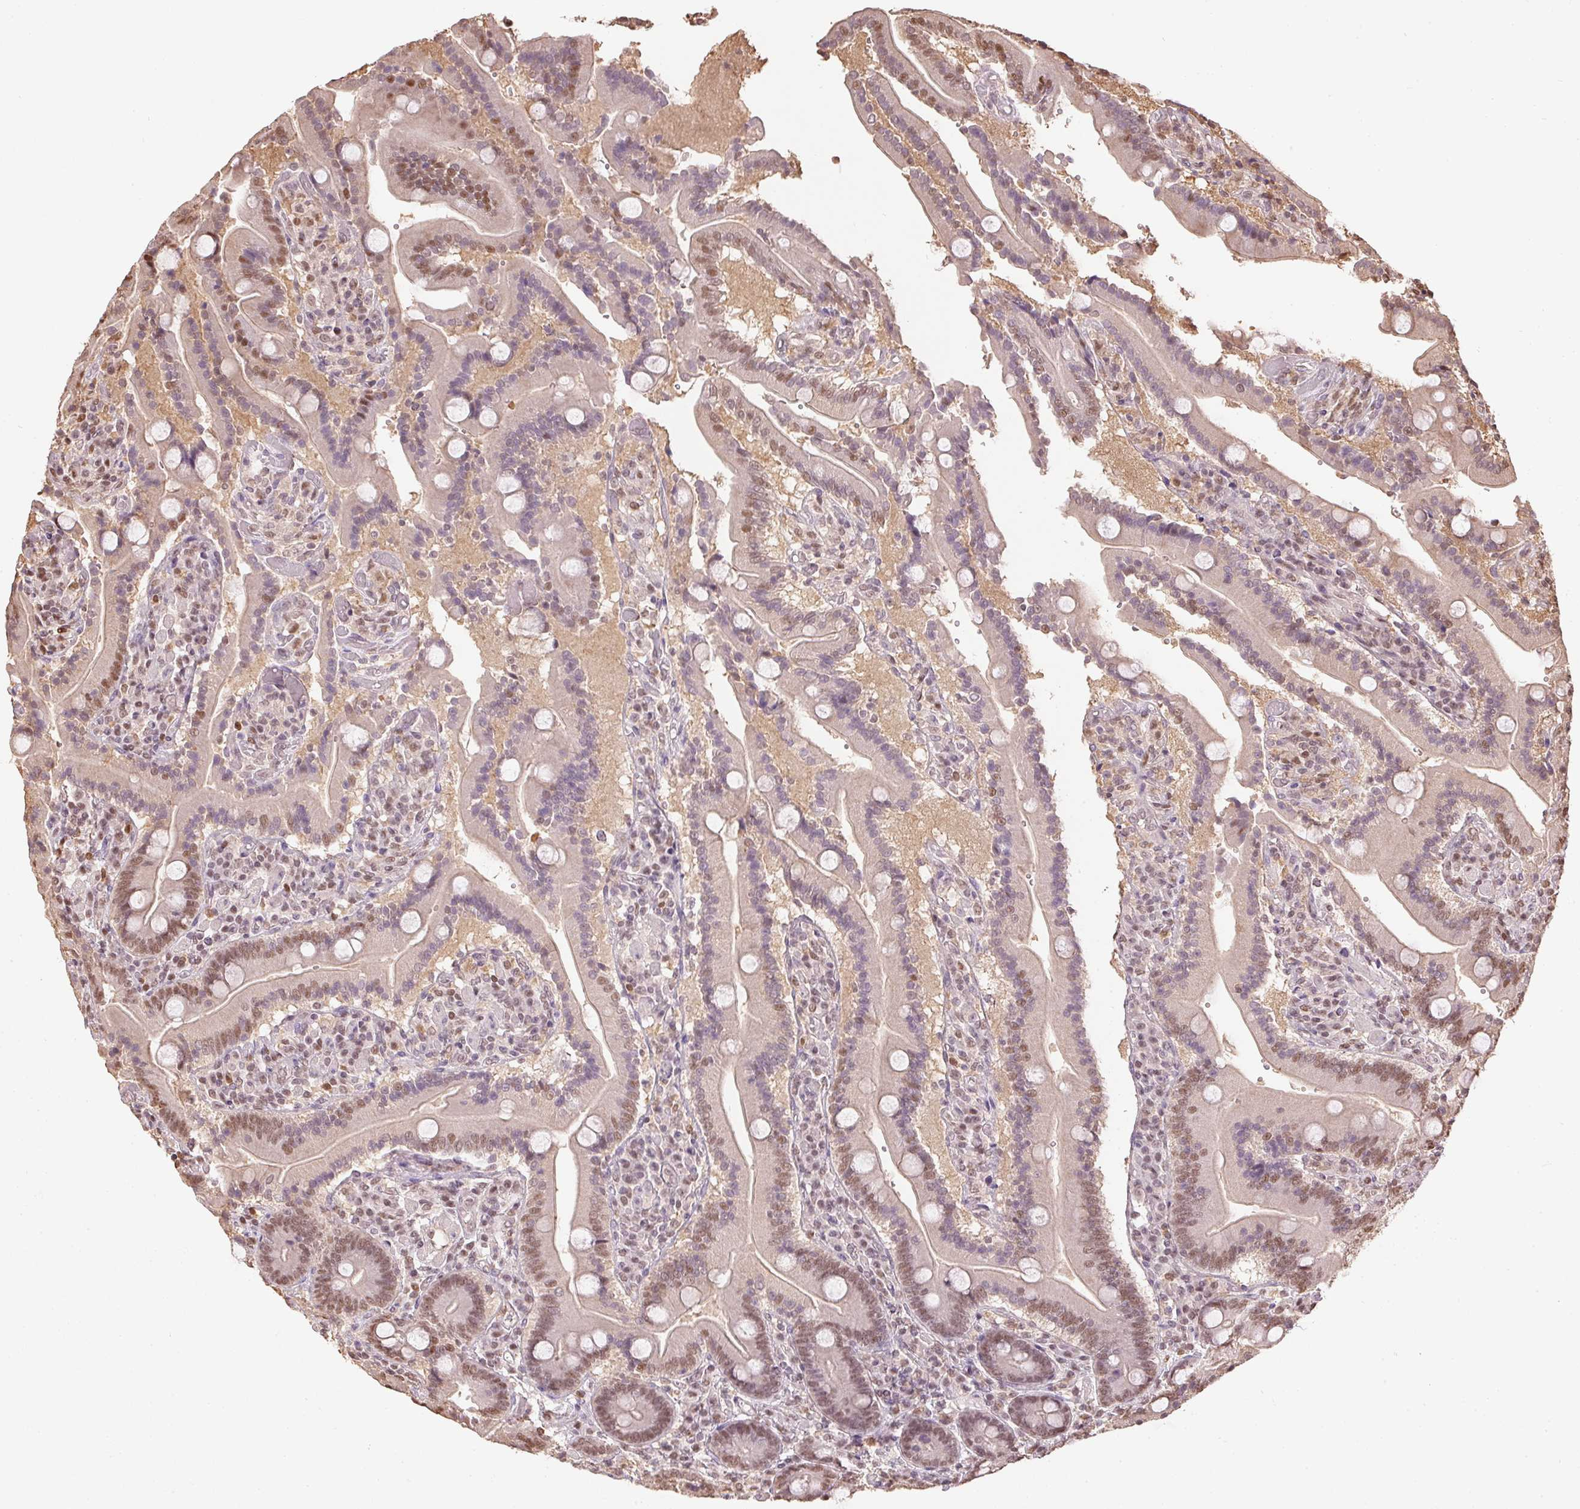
{"staining": {"intensity": "moderate", "quantity": "25%-75%", "location": "nuclear"}, "tissue": "duodenum", "cell_type": "Glandular cells", "image_type": "normal", "snomed": [{"axis": "morphology", "description": "Normal tissue, NOS"}, {"axis": "topography", "description": "Duodenum"}], "caption": "Protein expression by immunohistochemistry exhibits moderate nuclear expression in about 25%-75% of glandular cells in benign duodenum.", "gene": "TPI1", "patient": {"sex": "female", "age": 62}}